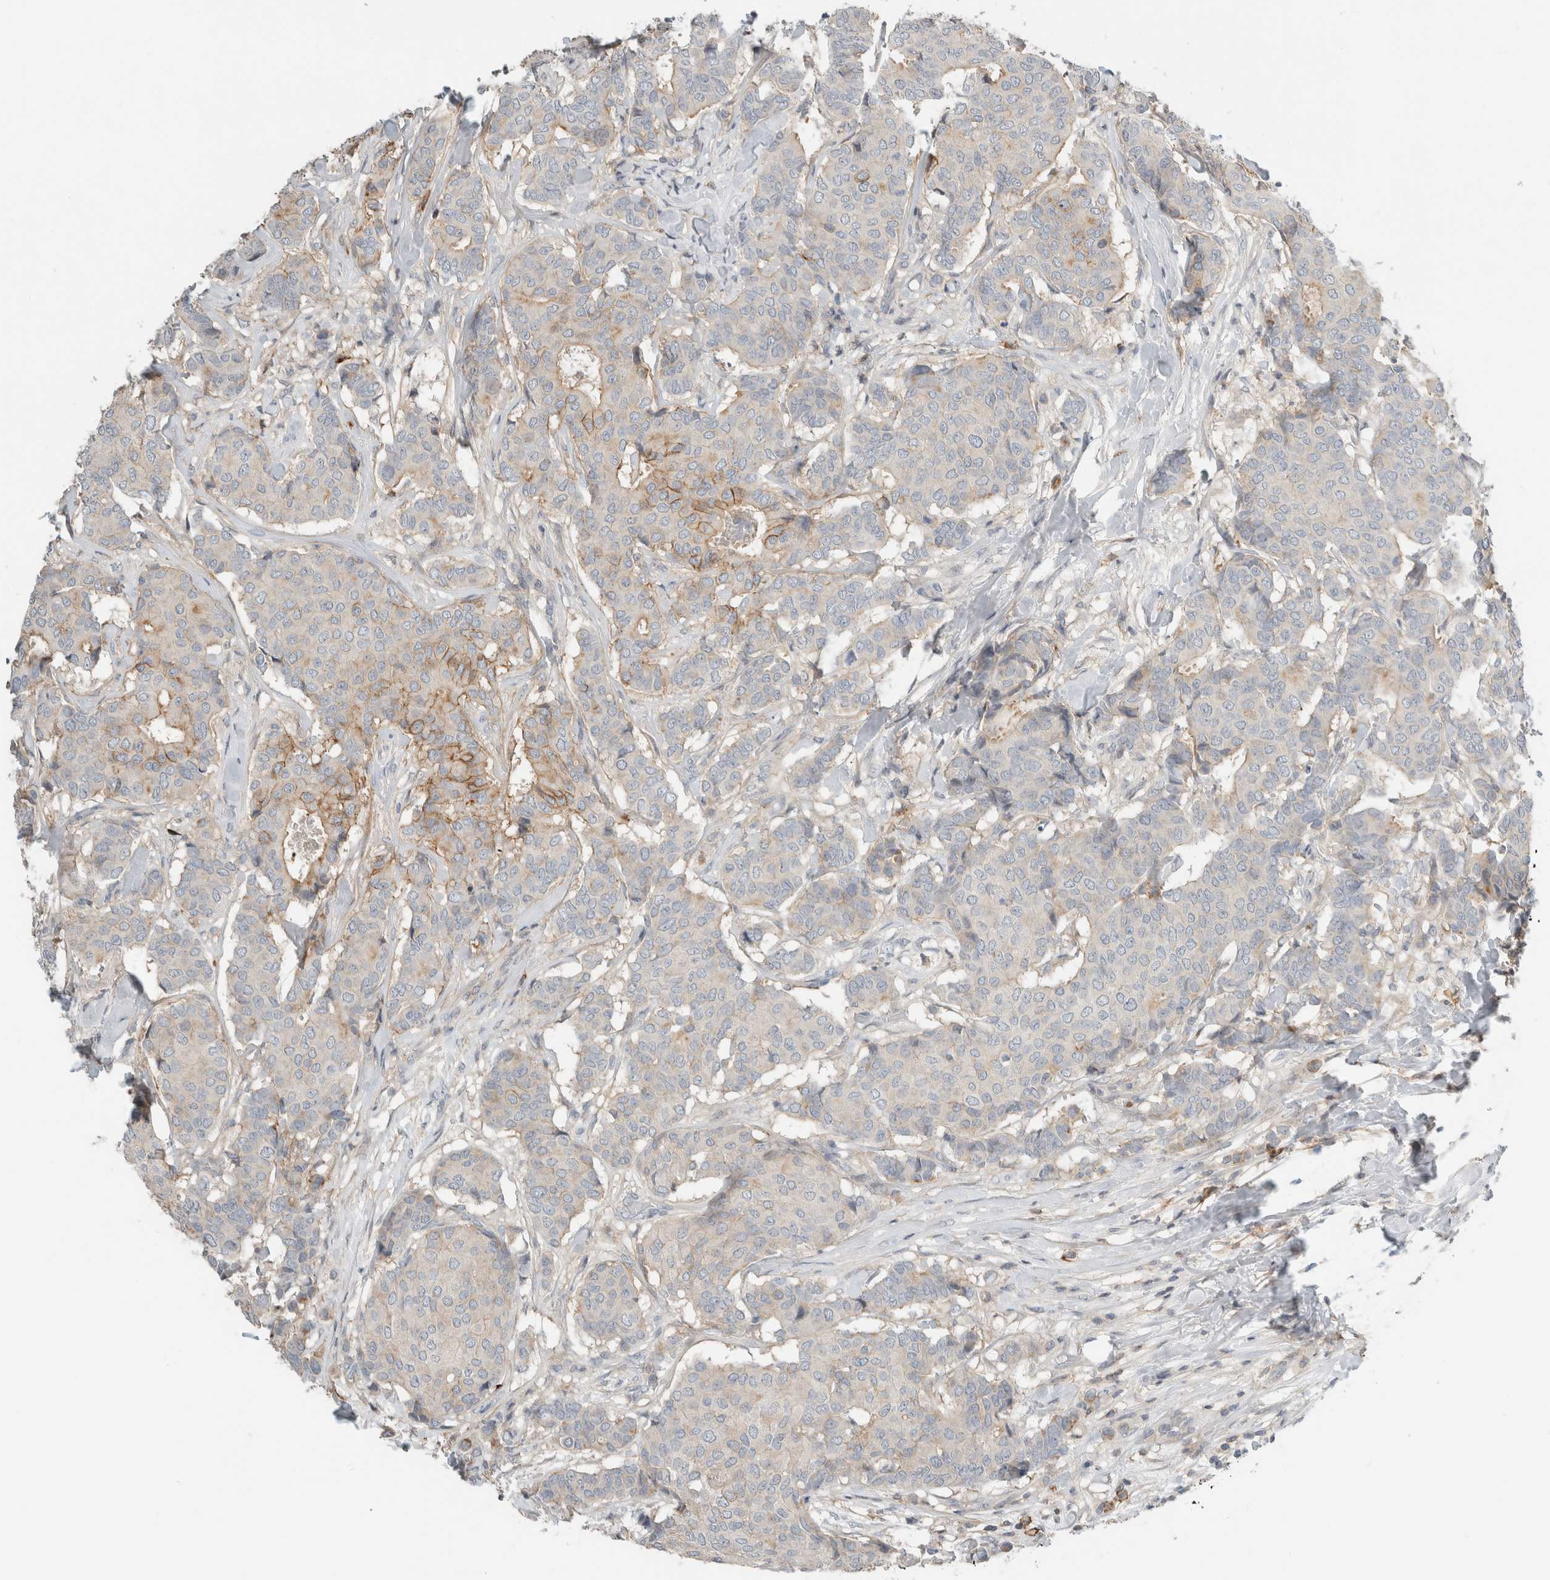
{"staining": {"intensity": "weak", "quantity": "<25%", "location": "cytoplasmic/membranous"}, "tissue": "breast cancer", "cell_type": "Tumor cells", "image_type": "cancer", "snomed": [{"axis": "morphology", "description": "Duct carcinoma"}, {"axis": "topography", "description": "Breast"}], "caption": "Immunohistochemical staining of human breast cancer (intraductal carcinoma) reveals no significant staining in tumor cells.", "gene": "ERCC6L2", "patient": {"sex": "female", "age": 75}}